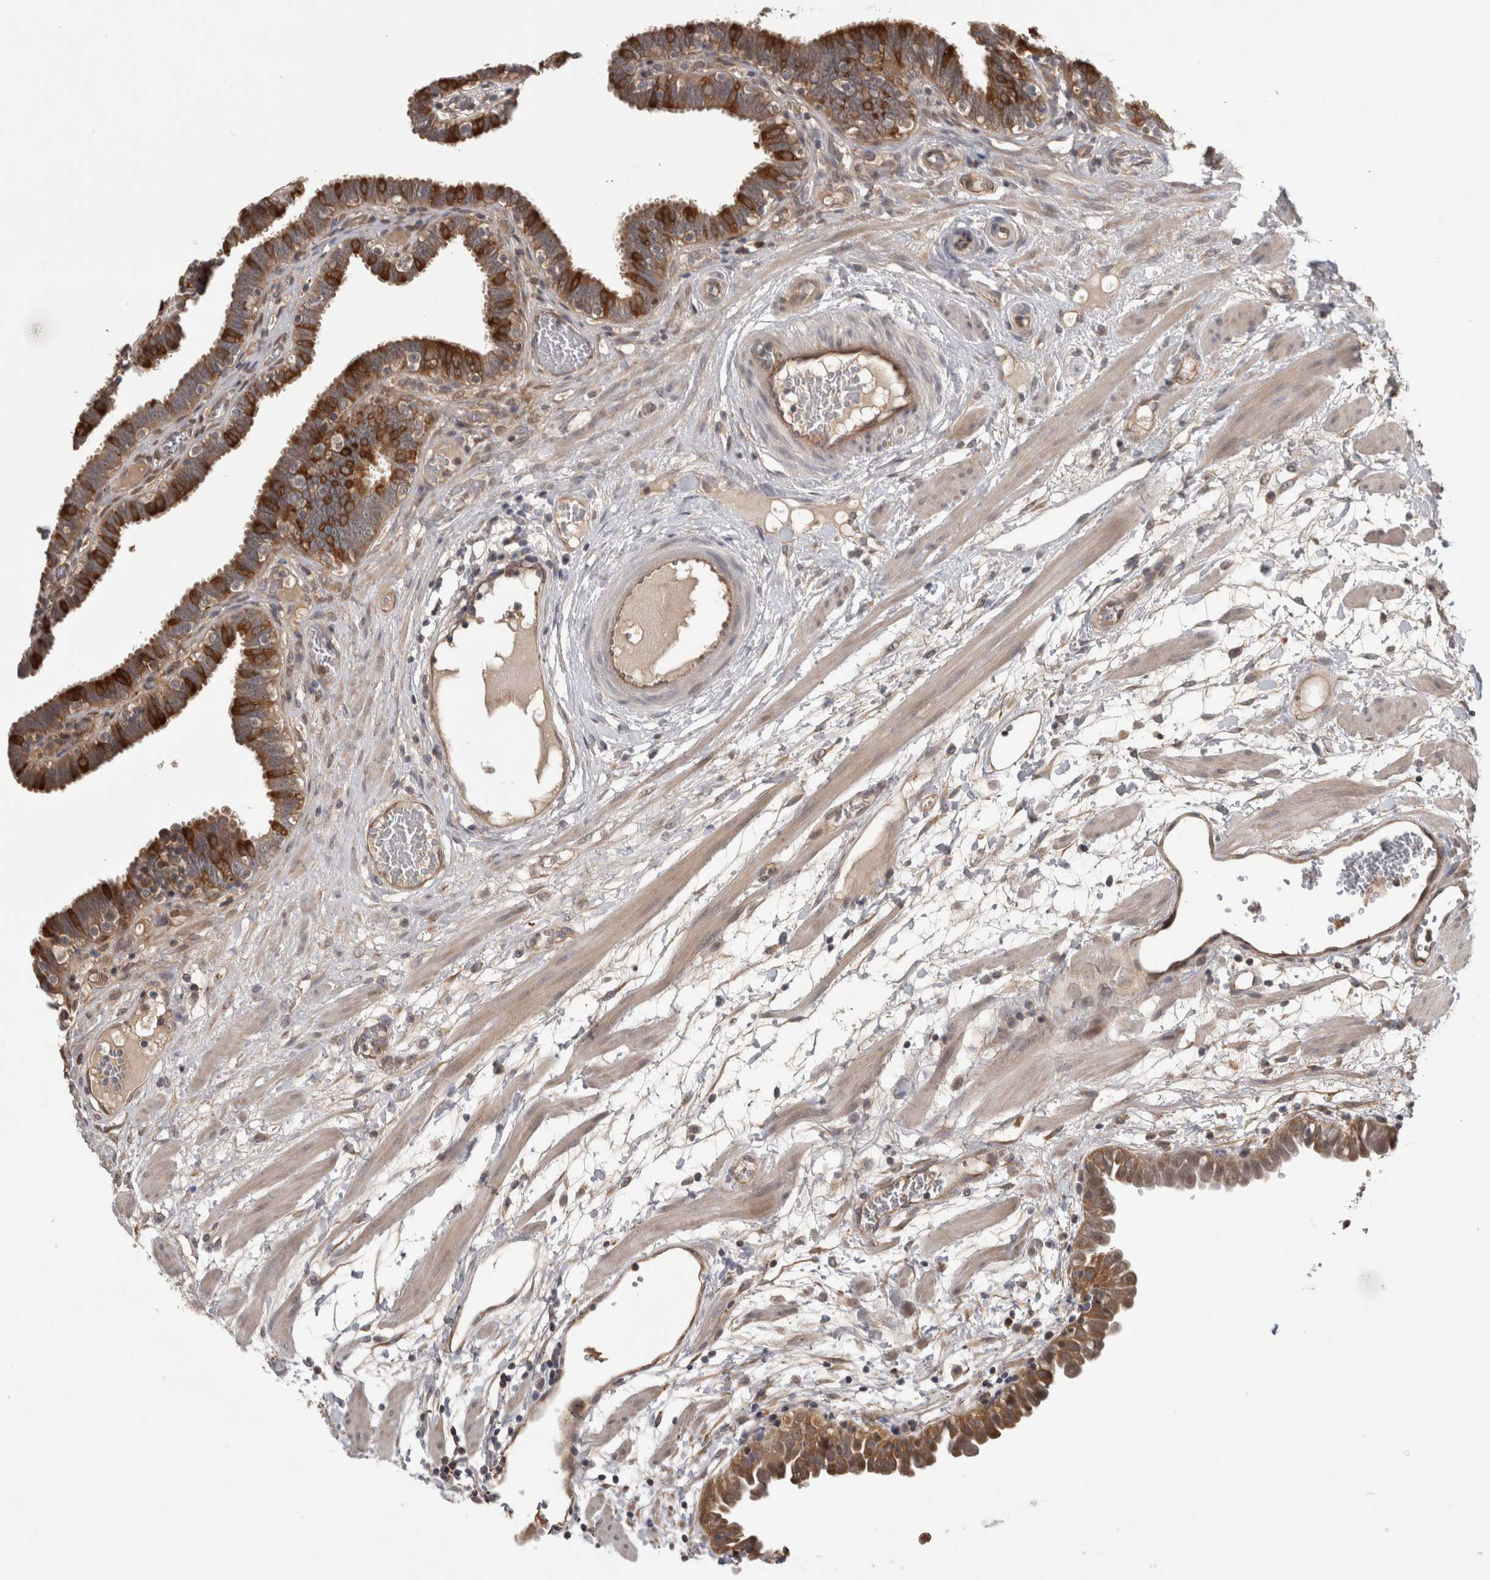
{"staining": {"intensity": "strong", "quantity": ">75%", "location": "cytoplasmic/membranous"}, "tissue": "fallopian tube", "cell_type": "Glandular cells", "image_type": "normal", "snomed": [{"axis": "morphology", "description": "Normal tissue, NOS"}, {"axis": "topography", "description": "Fallopian tube"}, {"axis": "topography", "description": "Placenta"}], "caption": "Immunohistochemistry micrograph of unremarkable fallopian tube: fallopian tube stained using IHC shows high levels of strong protein expression localized specifically in the cytoplasmic/membranous of glandular cells, appearing as a cytoplasmic/membranous brown color.", "gene": "TRMT61B", "patient": {"sex": "female", "age": 32}}